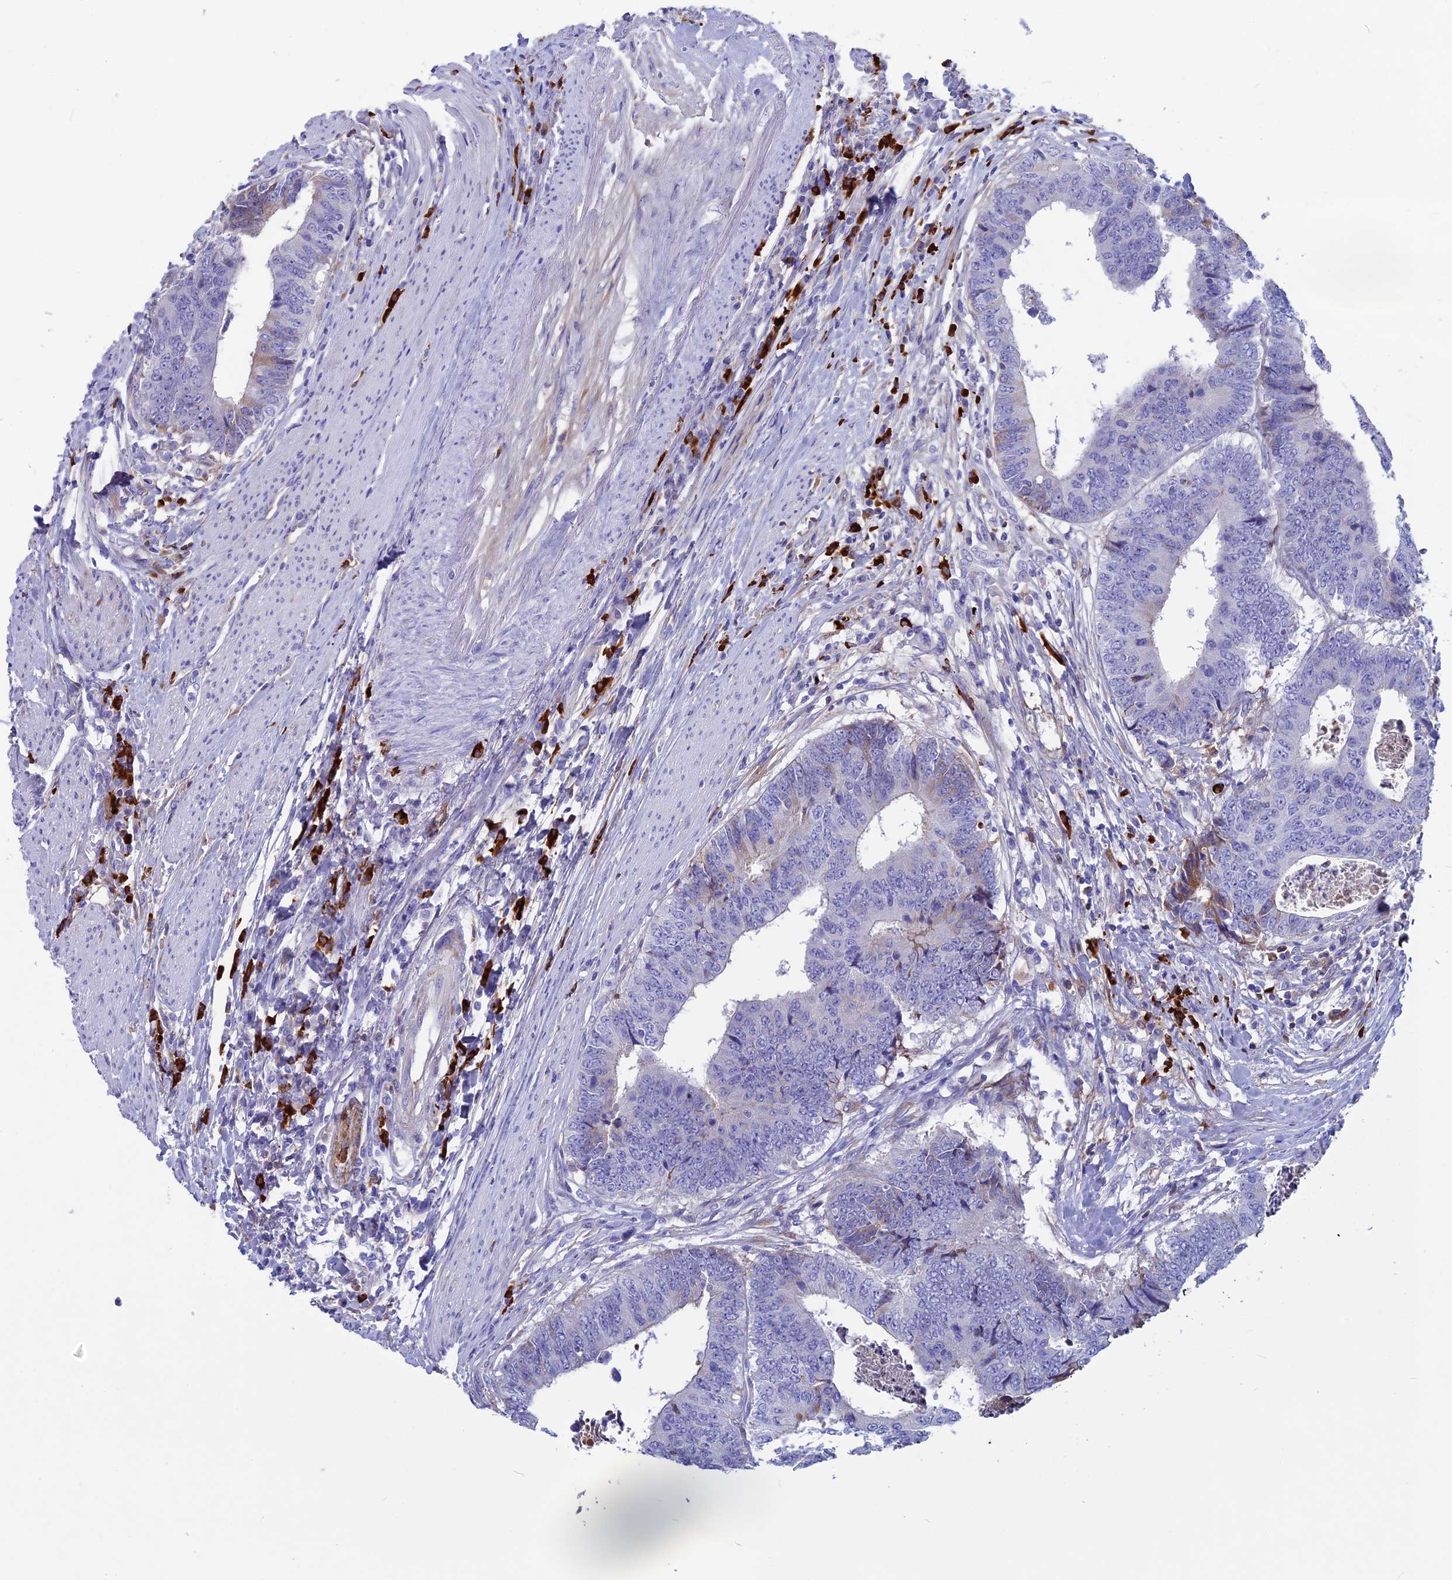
{"staining": {"intensity": "negative", "quantity": "none", "location": "none"}, "tissue": "colorectal cancer", "cell_type": "Tumor cells", "image_type": "cancer", "snomed": [{"axis": "morphology", "description": "Adenocarcinoma, NOS"}, {"axis": "topography", "description": "Rectum"}], "caption": "This is an immunohistochemistry image of human colorectal cancer (adenocarcinoma). There is no positivity in tumor cells.", "gene": "SNAP91", "patient": {"sex": "male", "age": 84}}